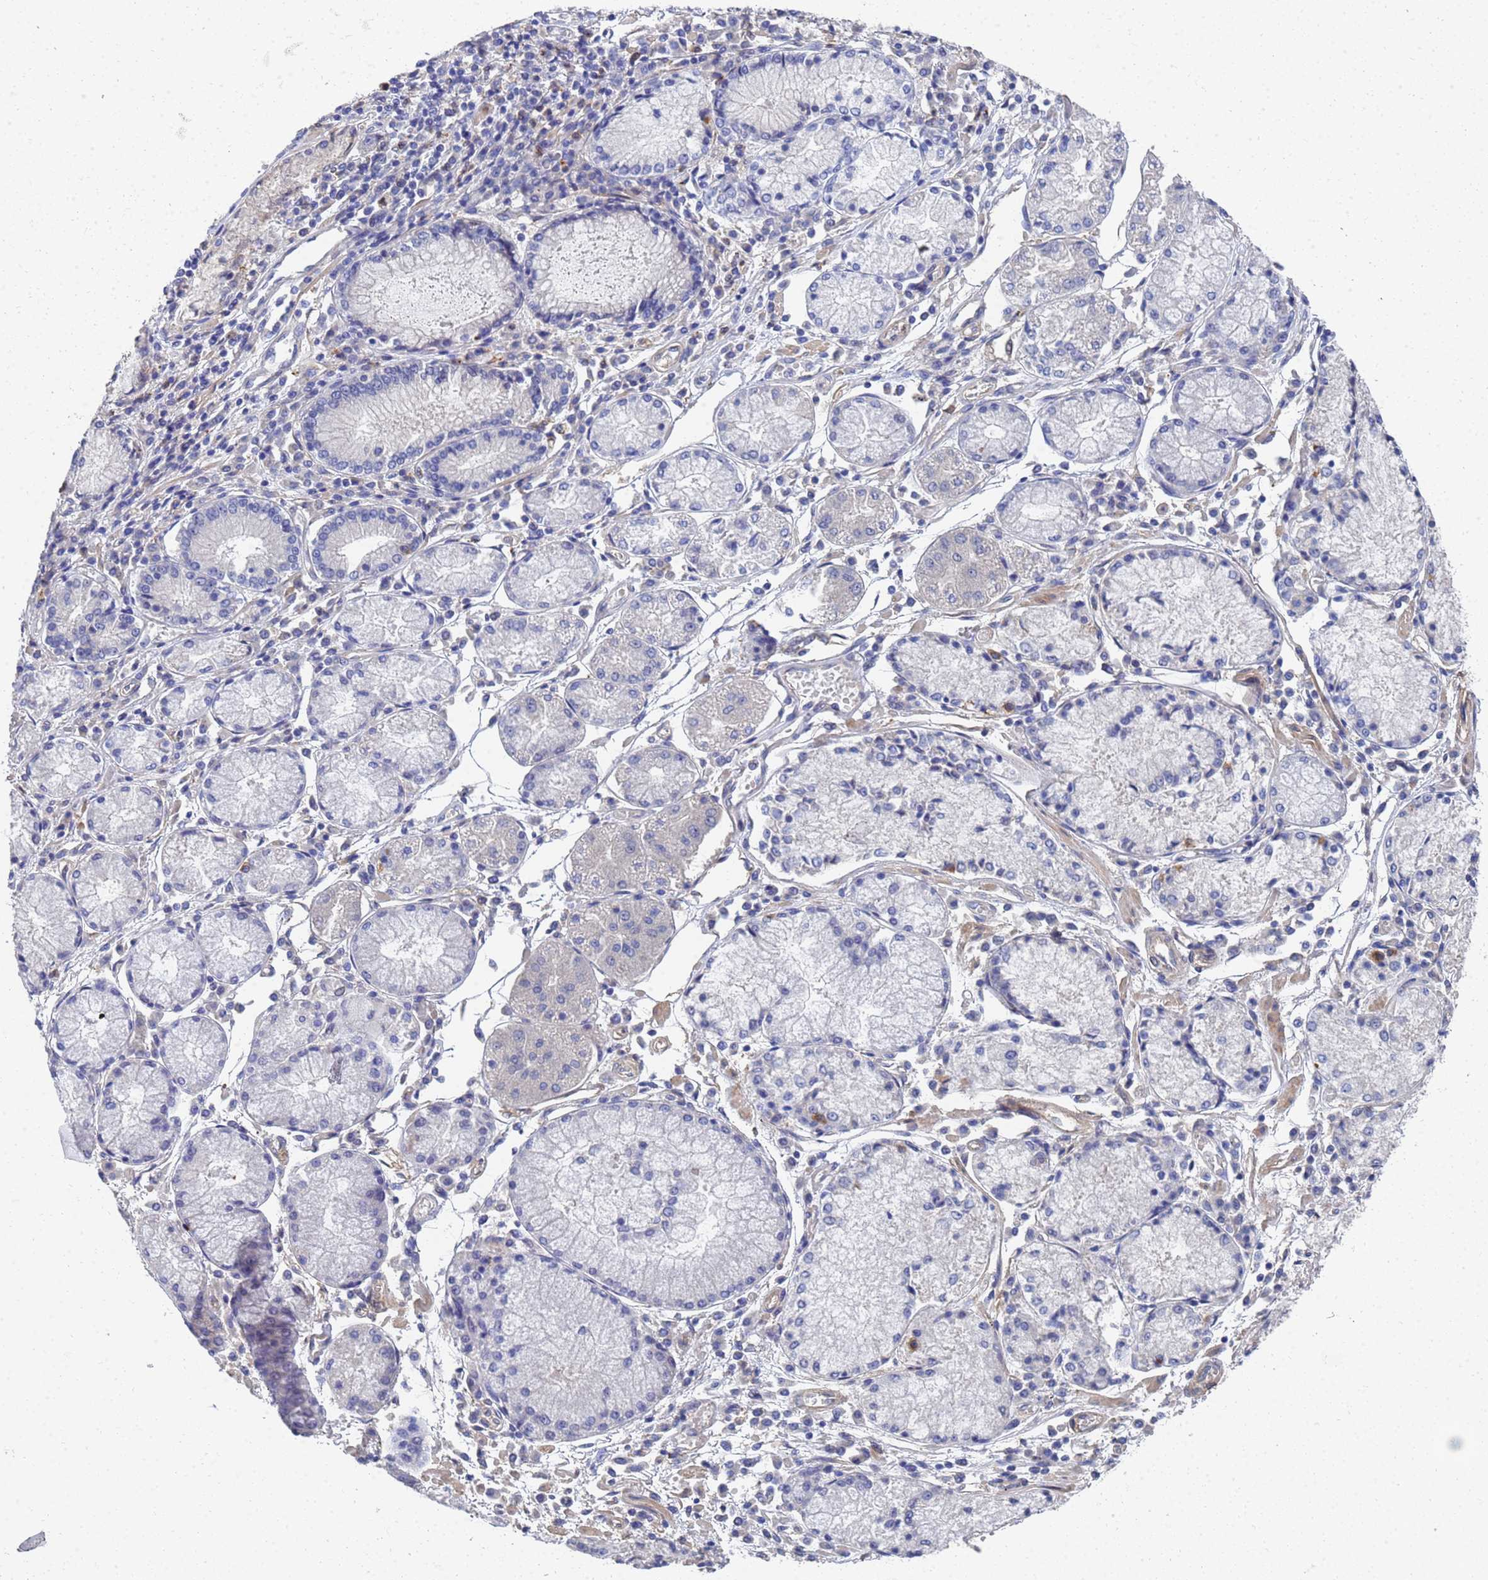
{"staining": {"intensity": "negative", "quantity": "none", "location": "none"}, "tissue": "stomach cancer", "cell_type": "Tumor cells", "image_type": "cancer", "snomed": [{"axis": "morphology", "description": "Adenocarcinoma, NOS"}, {"axis": "topography", "description": "Stomach"}], "caption": "Immunohistochemistry image of human stomach adenocarcinoma stained for a protein (brown), which exhibits no expression in tumor cells.", "gene": "LBX2", "patient": {"sex": "male", "age": 59}}